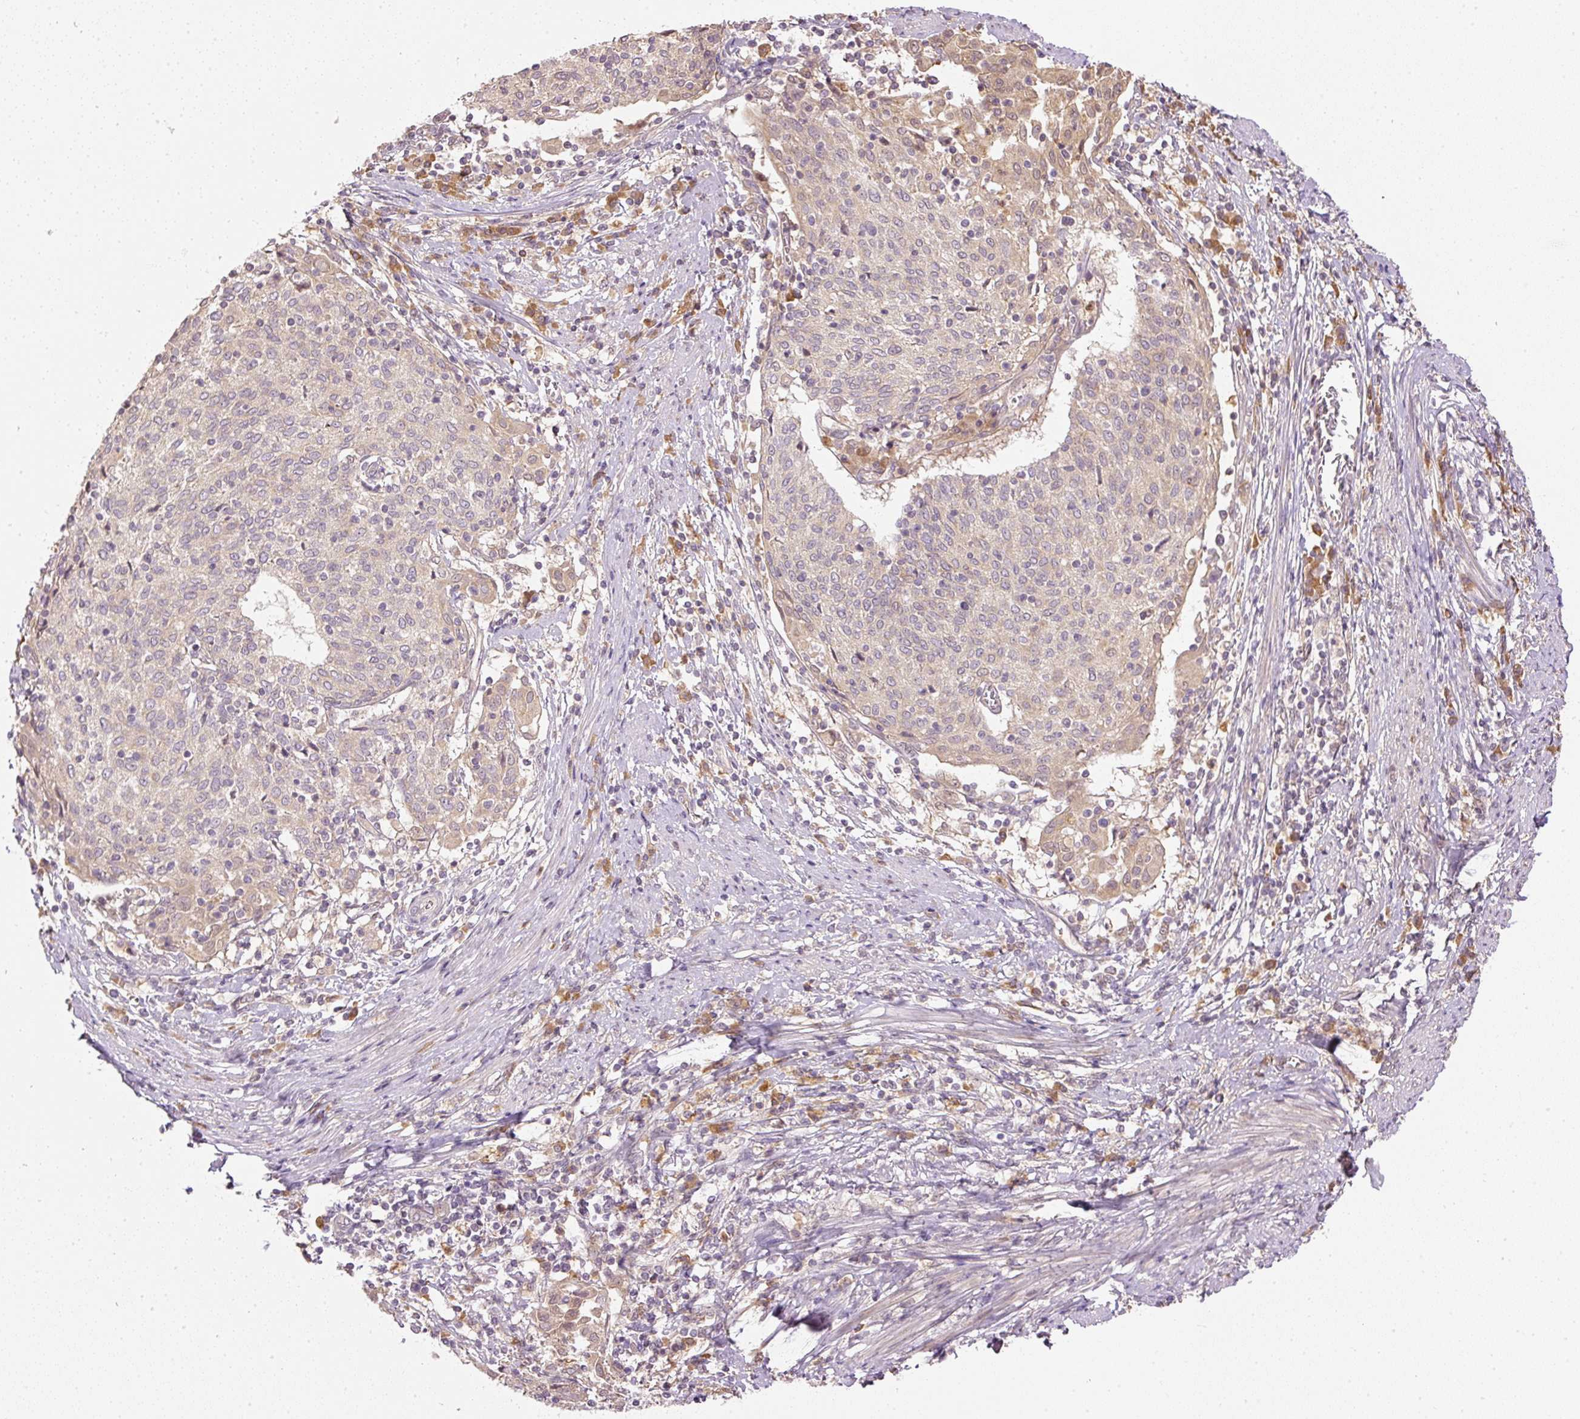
{"staining": {"intensity": "weak", "quantity": "25%-75%", "location": "cytoplasmic/membranous"}, "tissue": "cervical cancer", "cell_type": "Tumor cells", "image_type": "cancer", "snomed": [{"axis": "morphology", "description": "Squamous cell carcinoma, NOS"}, {"axis": "topography", "description": "Cervix"}], "caption": "Cervical squamous cell carcinoma was stained to show a protein in brown. There is low levels of weak cytoplasmic/membranous expression in approximately 25%-75% of tumor cells. (DAB = brown stain, brightfield microscopy at high magnification).", "gene": "CTTNBP2", "patient": {"sex": "female", "age": 52}}